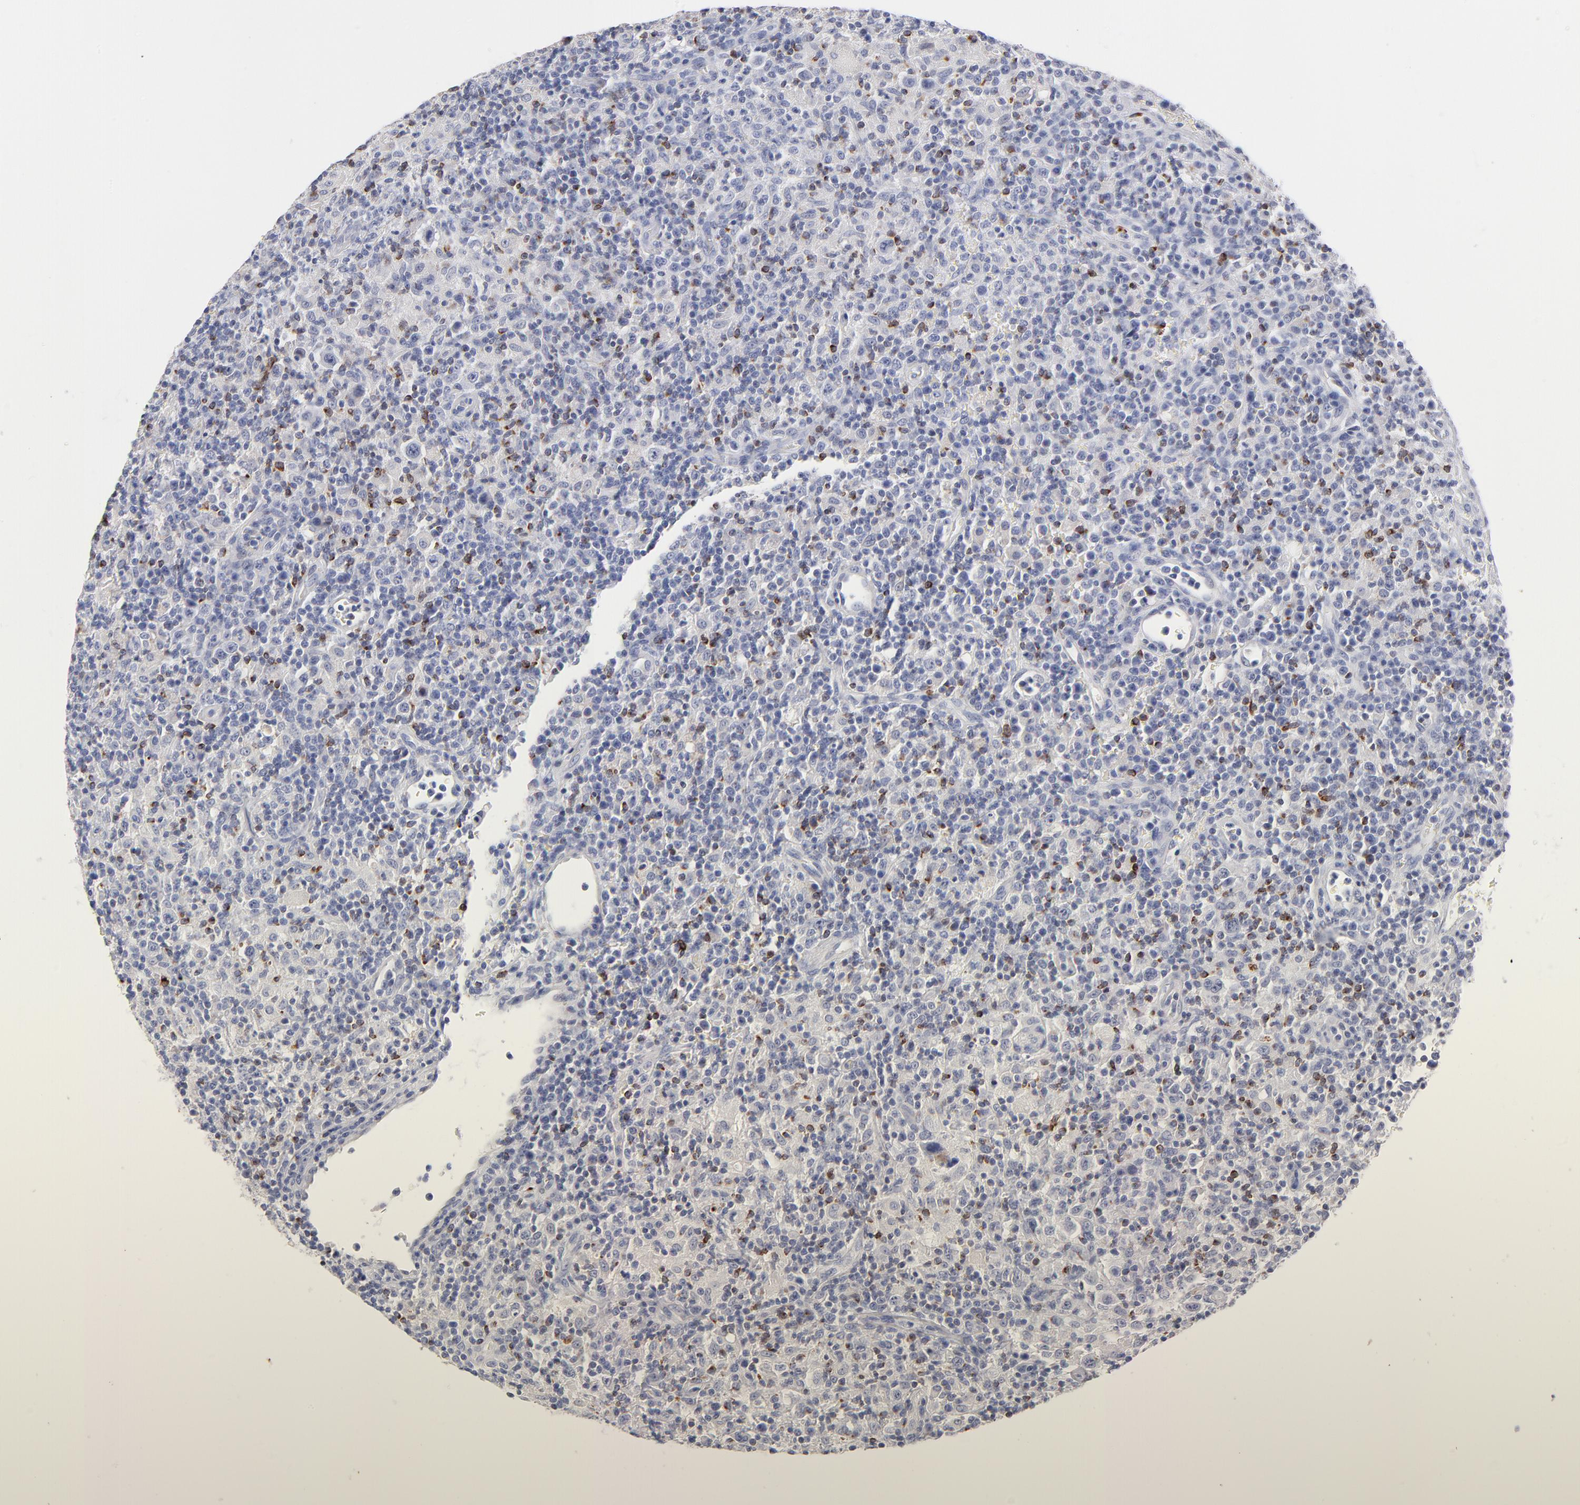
{"staining": {"intensity": "negative", "quantity": "none", "location": "none"}, "tissue": "lymphoma", "cell_type": "Tumor cells", "image_type": "cancer", "snomed": [{"axis": "morphology", "description": "Hodgkin's disease, NOS"}, {"axis": "topography", "description": "Lymph node"}], "caption": "Hodgkin's disease stained for a protein using immunohistochemistry exhibits no positivity tumor cells.", "gene": "MID1", "patient": {"sex": "male", "age": 65}}